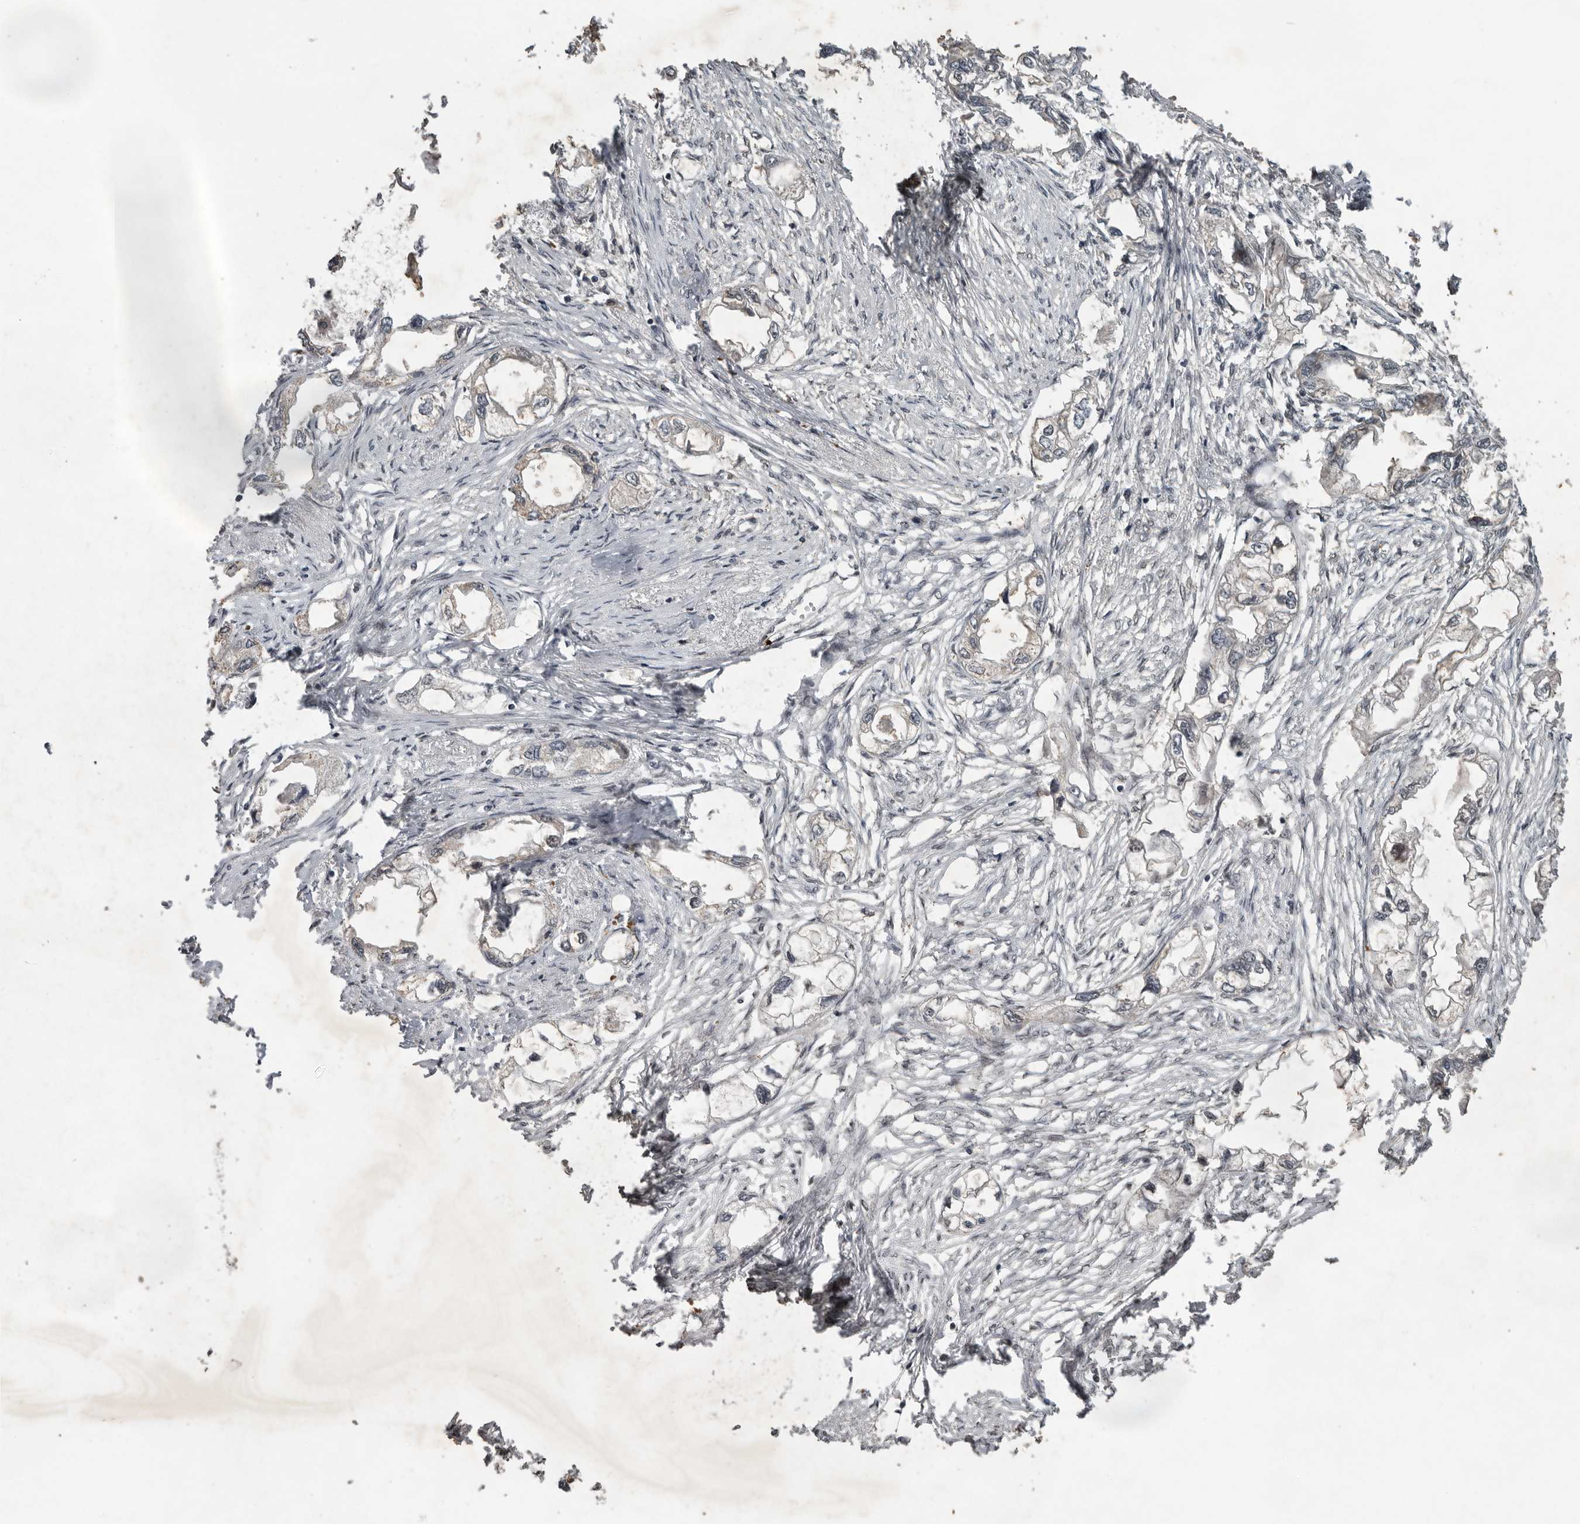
{"staining": {"intensity": "negative", "quantity": "none", "location": "none"}, "tissue": "endometrial cancer", "cell_type": "Tumor cells", "image_type": "cancer", "snomed": [{"axis": "morphology", "description": "Adenocarcinoma, NOS"}, {"axis": "morphology", "description": "Adenocarcinoma, metastatic, NOS"}, {"axis": "topography", "description": "Adipose tissue"}, {"axis": "topography", "description": "Endometrium"}], "caption": "A high-resolution micrograph shows immunohistochemistry (IHC) staining of endometrial adenocarcinoma, which shows no significant staining in tumor cells.", "gene": "CDC27", "patient": {"sex": "female", "age": 67}}